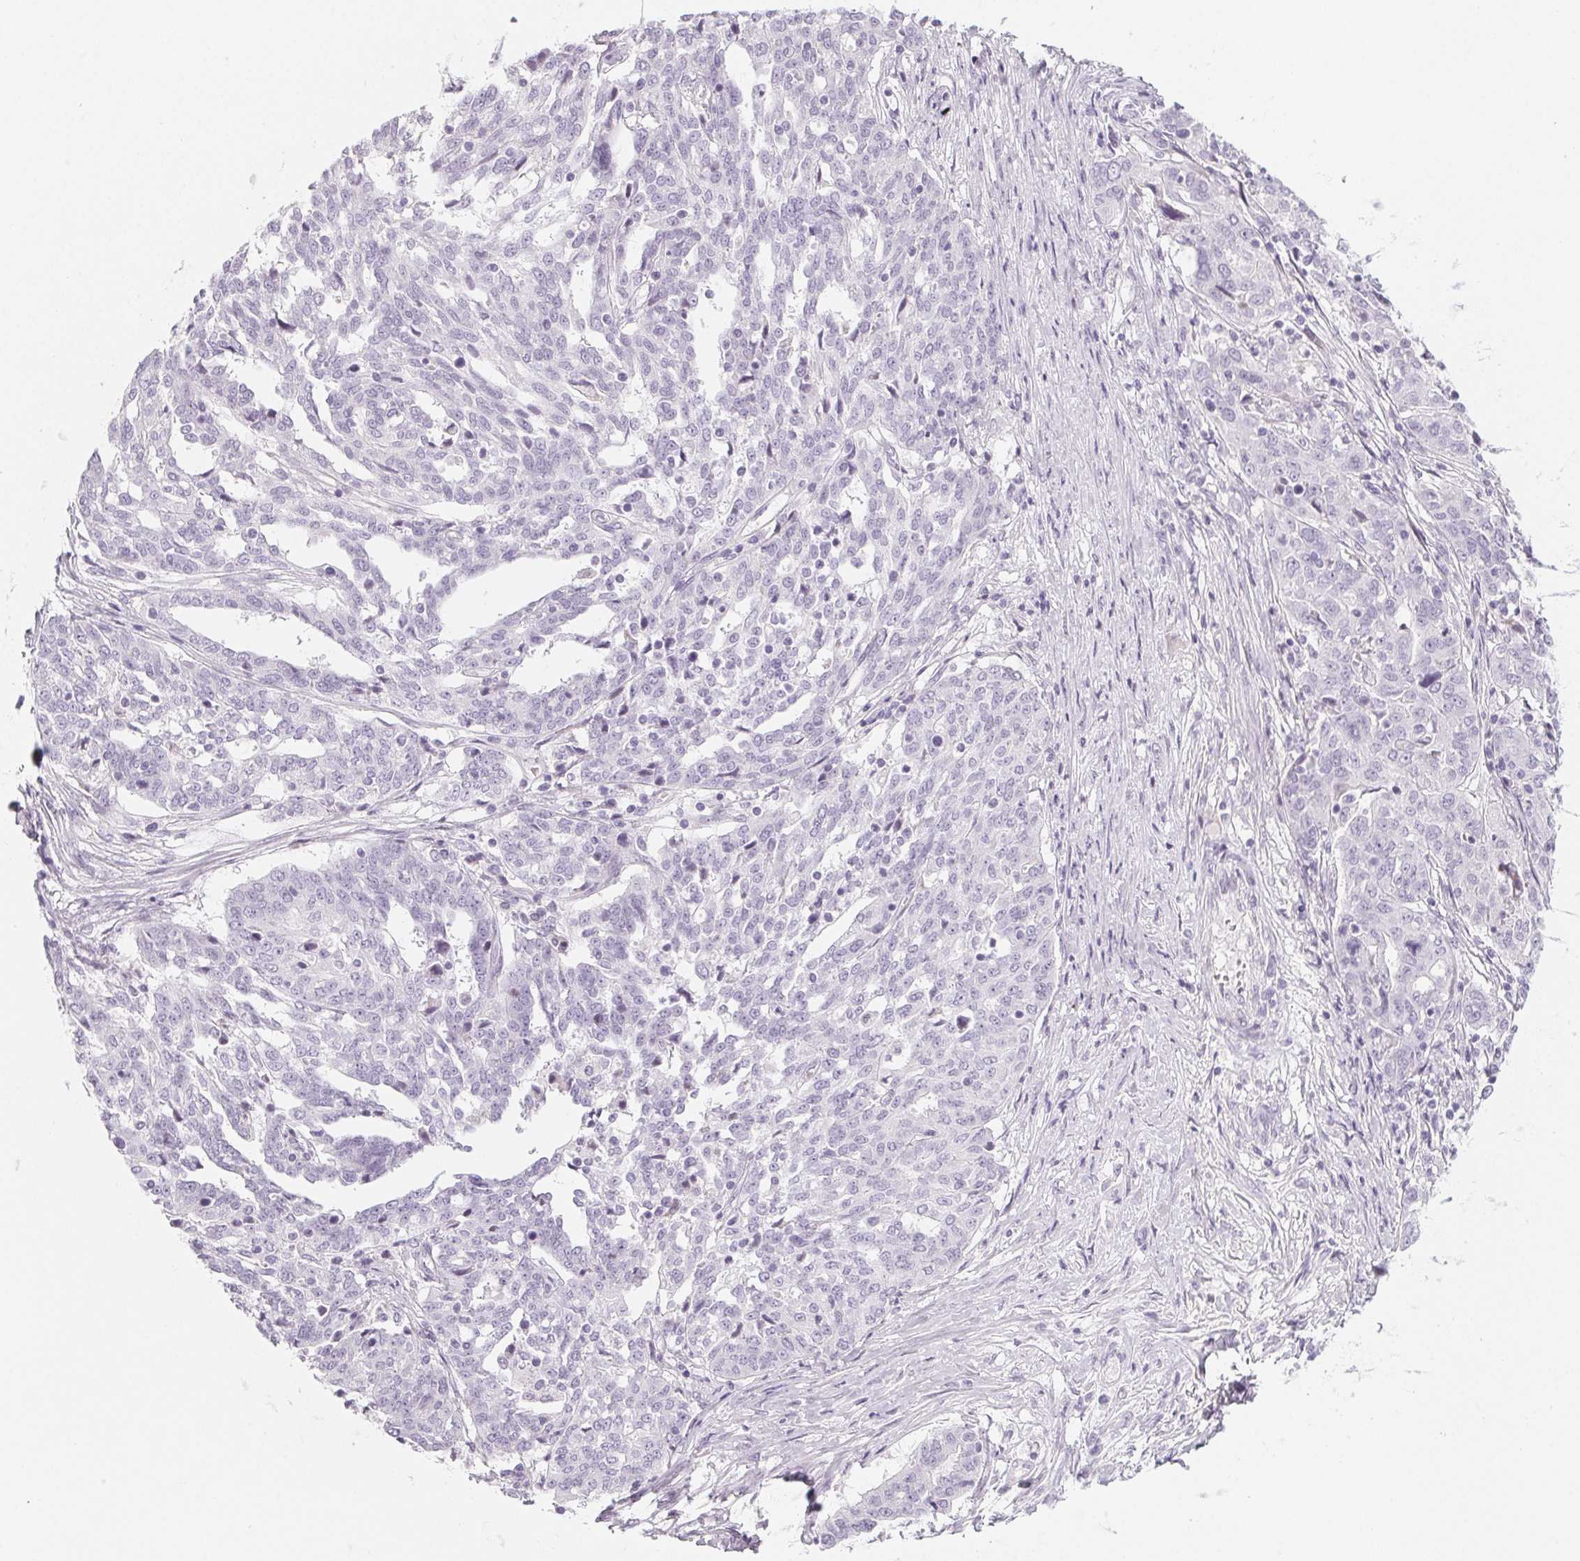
{"staining": {"intensity": "negative", "quantity": "none", "location": "none"}, "tissue": "ovarian cancer", "cell_type": "Tumor cells", "image_type": "cancer", "snomed": [{"axis": "morphology", "description": "Cystadenocarcinoma, serous, NOS"}, {"axis": "topography", "description": "Ovary"}], "caption": "Immunohistochemistry of serous cystadenocarcinoma (ovarian) shows no expression in tumor cells. (IHC, brightfield microscopy, high magnification).", "gene": "SH3GL2", "patient": {"sex": "female", "age": 67}}